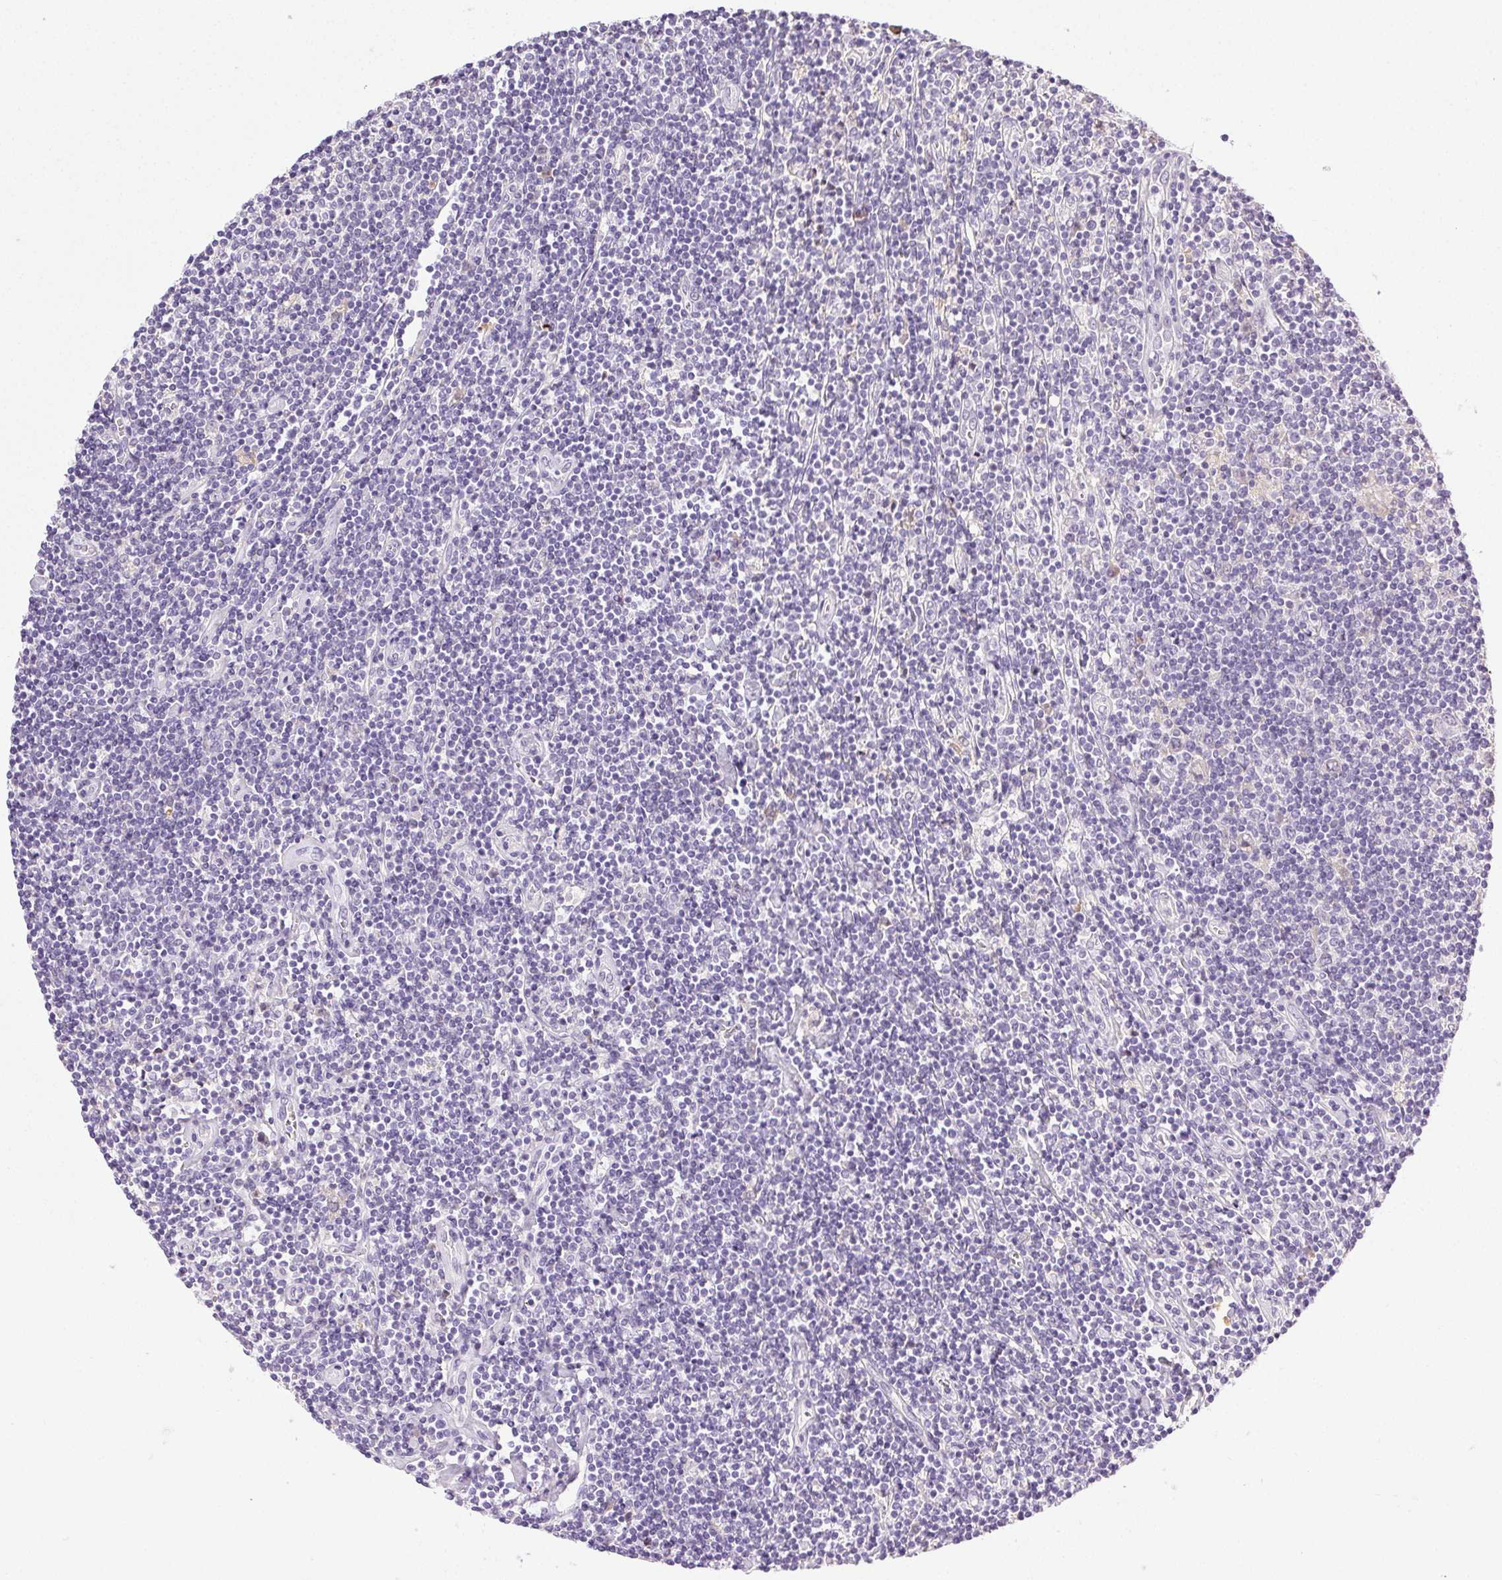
{"staining": {"intensity": "negative", "quantity": "none", "location": "none"}, "tissue": "lymphoma", "cell_type": "Tumor cells", "image_type": "cancer", "snomed": [{"axis": "morphology", "description": "Hodgkin's disease, NOS"}, {"axis": "topography", "description": "Lymph node"}], "caption": "The photomicrograph reveals no significant staining in tumor cells of lymphoma.", "gene": "BPIFB2", "patient": {"sex": "male", "age": 40}}